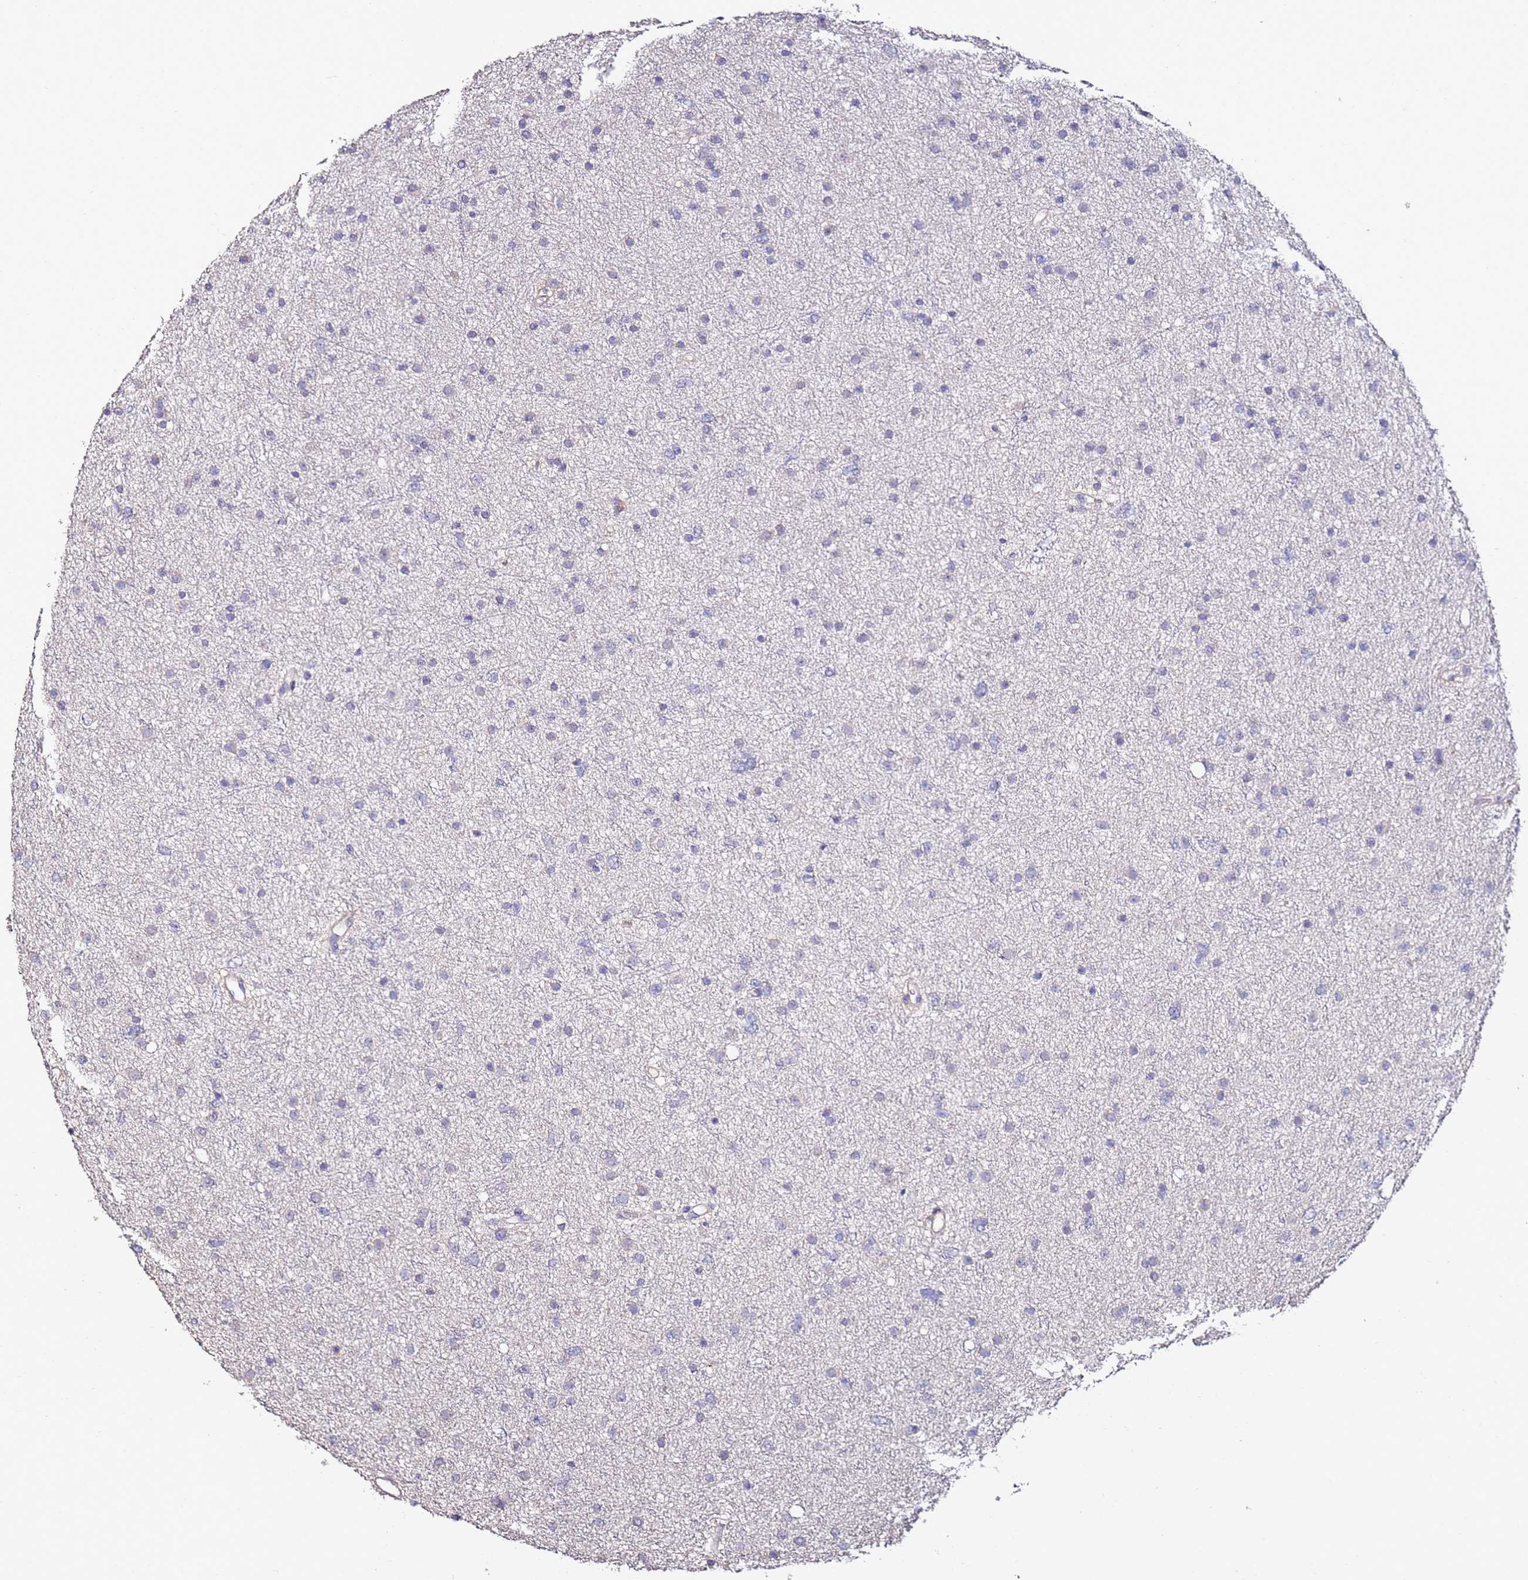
{"staining": {"intensity": "negative", "quantity": "none", "location": "none"}, "tissue": "glioma", "cell_type": "Tumor cells", "image_type": "cancer", "snomed": [{"axis": "morphology", "description": "Glioma, malignant, Low grade"}, {"axis": "topography", "description": "Cerebral cortex"}], "caption": "Malignant low-grade glioma was stained to show a protein in brown. There is no significant staining in tumor cells. (DAB (3,3'-diaminobenzidine) IHC with hematoxylin counter stain).", "gene": "C3orf80", "patient": {"sex": "female", "age": 39}}